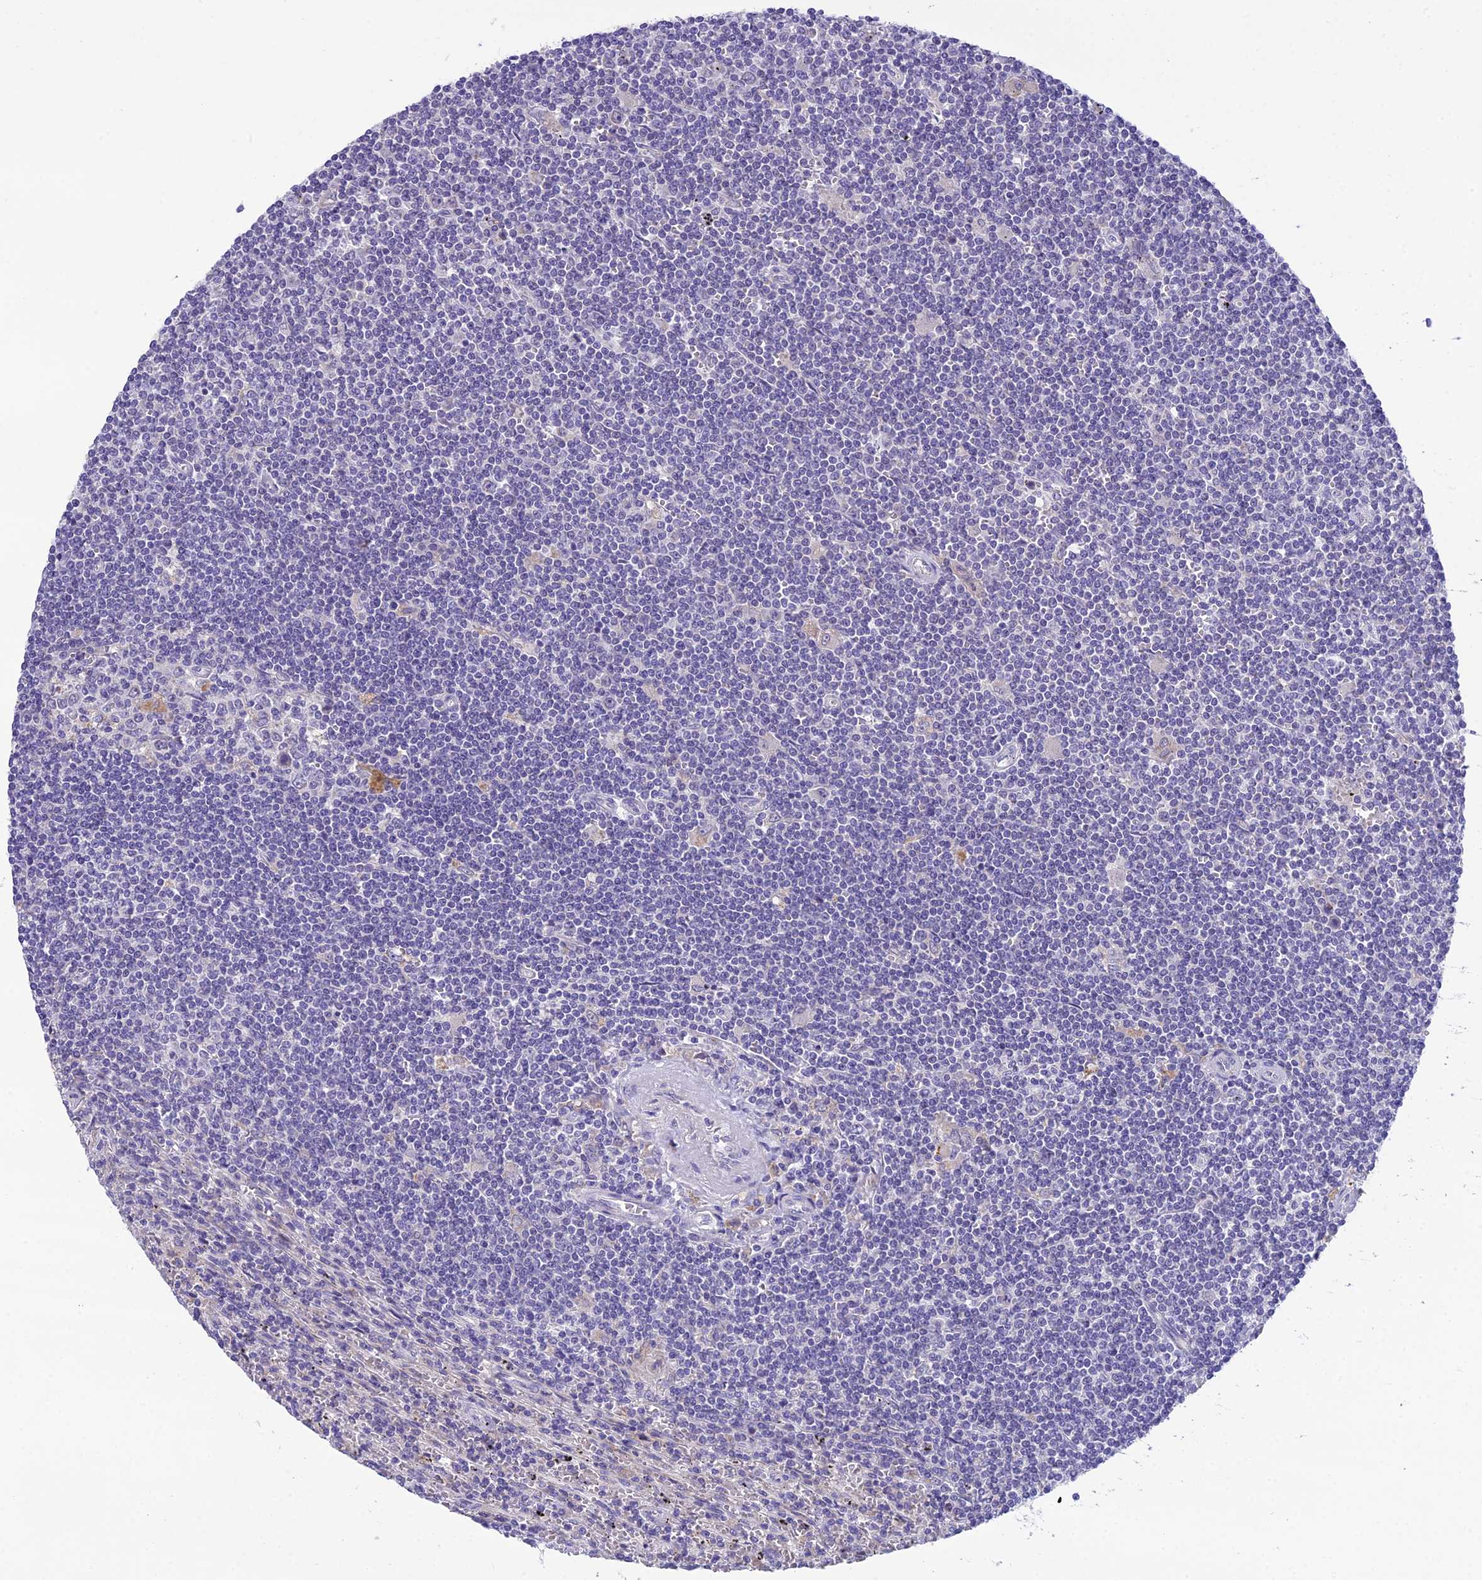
{"staining": {"intensity": "negative", "quantity": "none", "location": "none"}, "tissue": "lymphoma", "cell_type": "Tumor cells", "image_type": "cancer", "snomed": [{"axis": "morphology", "description": "Malignant lymphoma, non-Hodgkin's type, Low grade"}, {"axis": "topography", "description": "Spleen"}], "caption": "This histopathology image is of lymphoma stained with immunohistochemistry (IHC) to label a protein in brown with the nuclei are counter-stained blue. There is no staining in tumor cells.", "gene": "MIIP", "patient": {"sex": "male", "age": 76}}